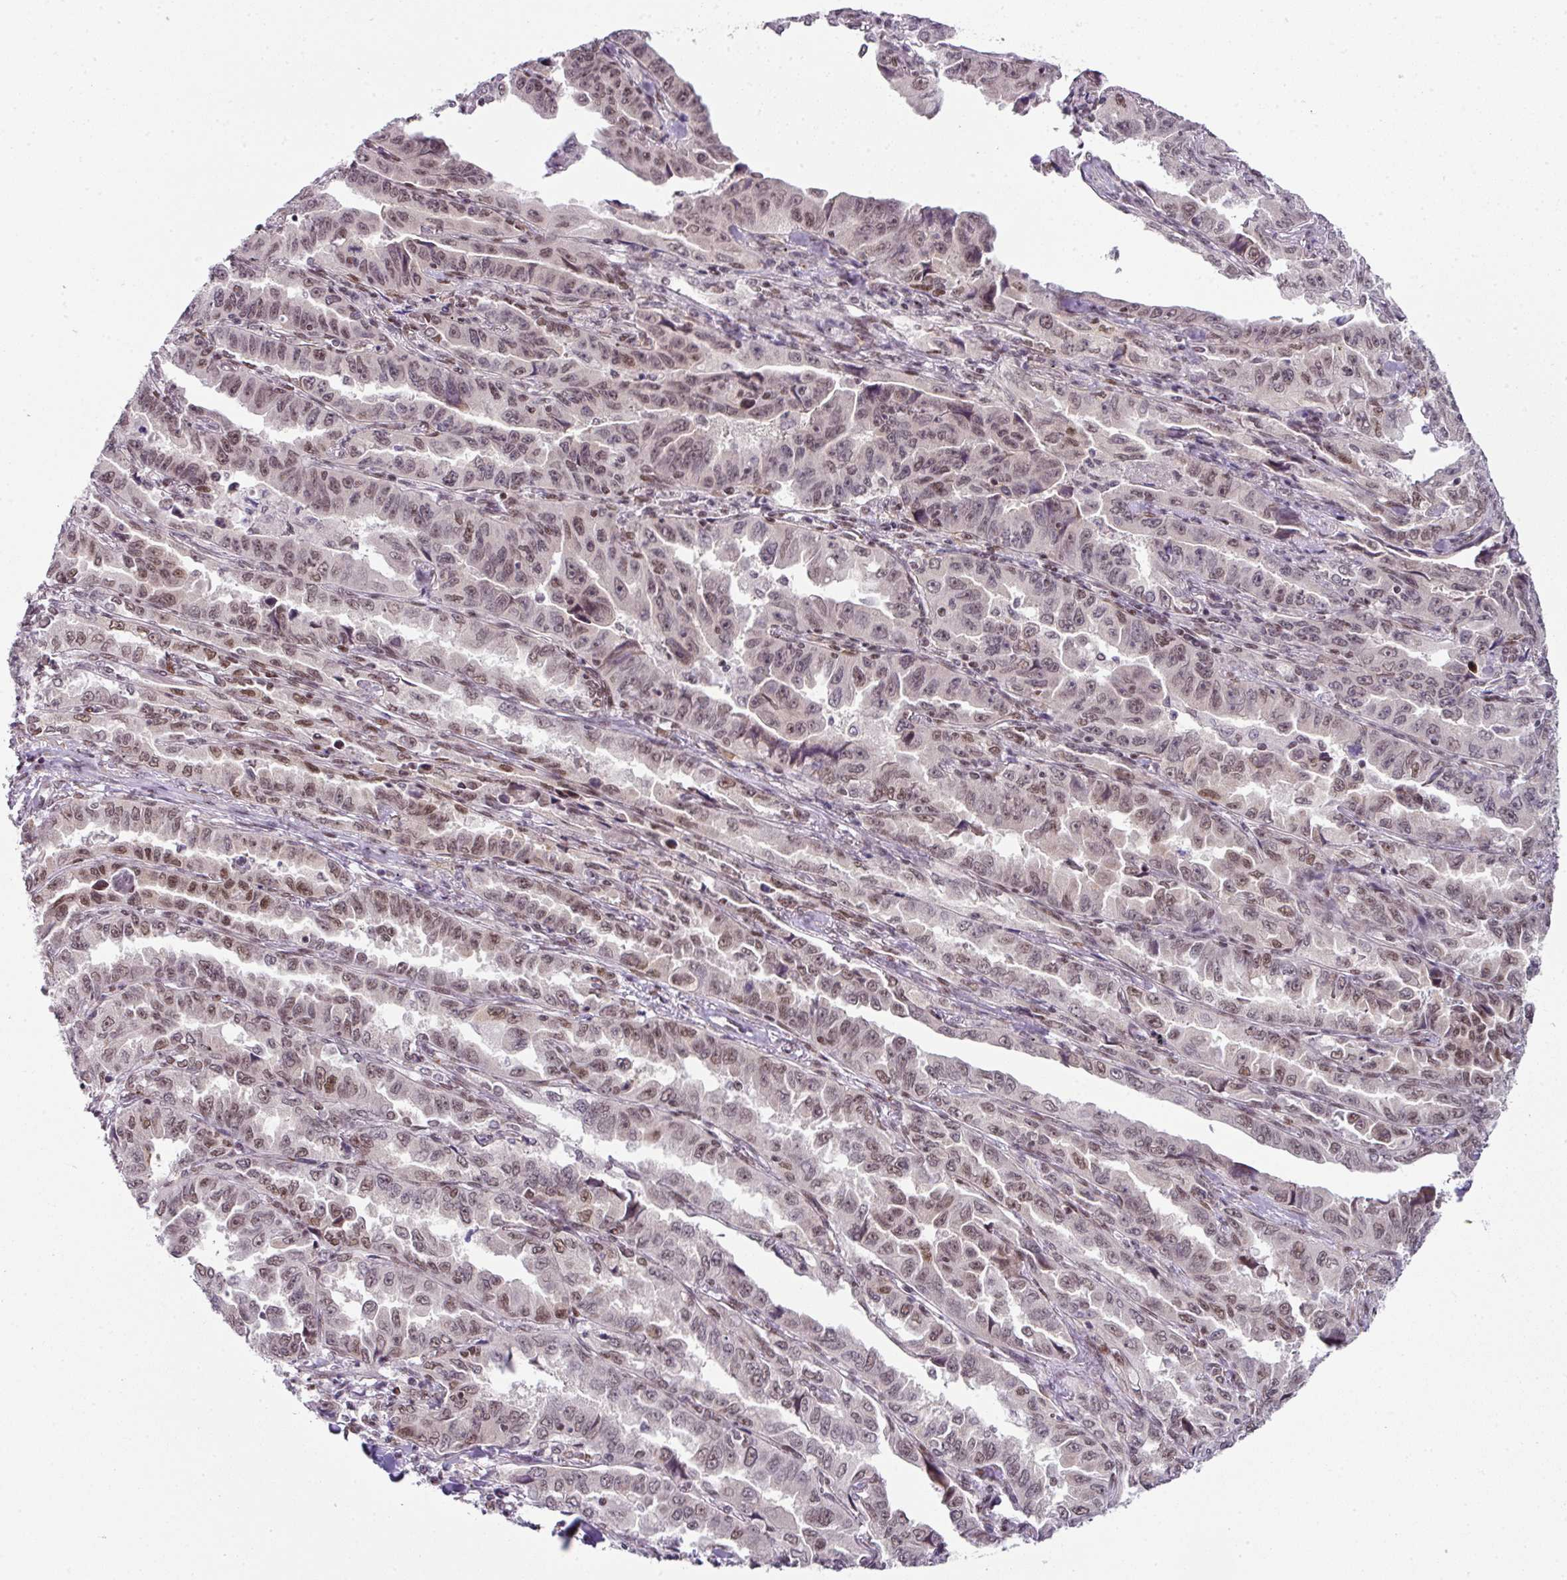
{"staining": {"intensity": "moderate", "quantity": ">75%", "location": "nuclear"}, "tissue": "lung cancer", "cell_type": "Tumor cells", "image_type": "cancer", "snomed": [{"axis": "morphology", "description": "Adenocarcinoma, NOS"}, {"axis": "topography", "description": "Lung"}], "caption": "Lung adenocarcinoma was stained to show a protein in brown. There is medium levels of moderate nuclear positivity in approximately >75% of tumor cells.", "gene": "NFYA", "patient": {"sex": "female", "age": 51}}